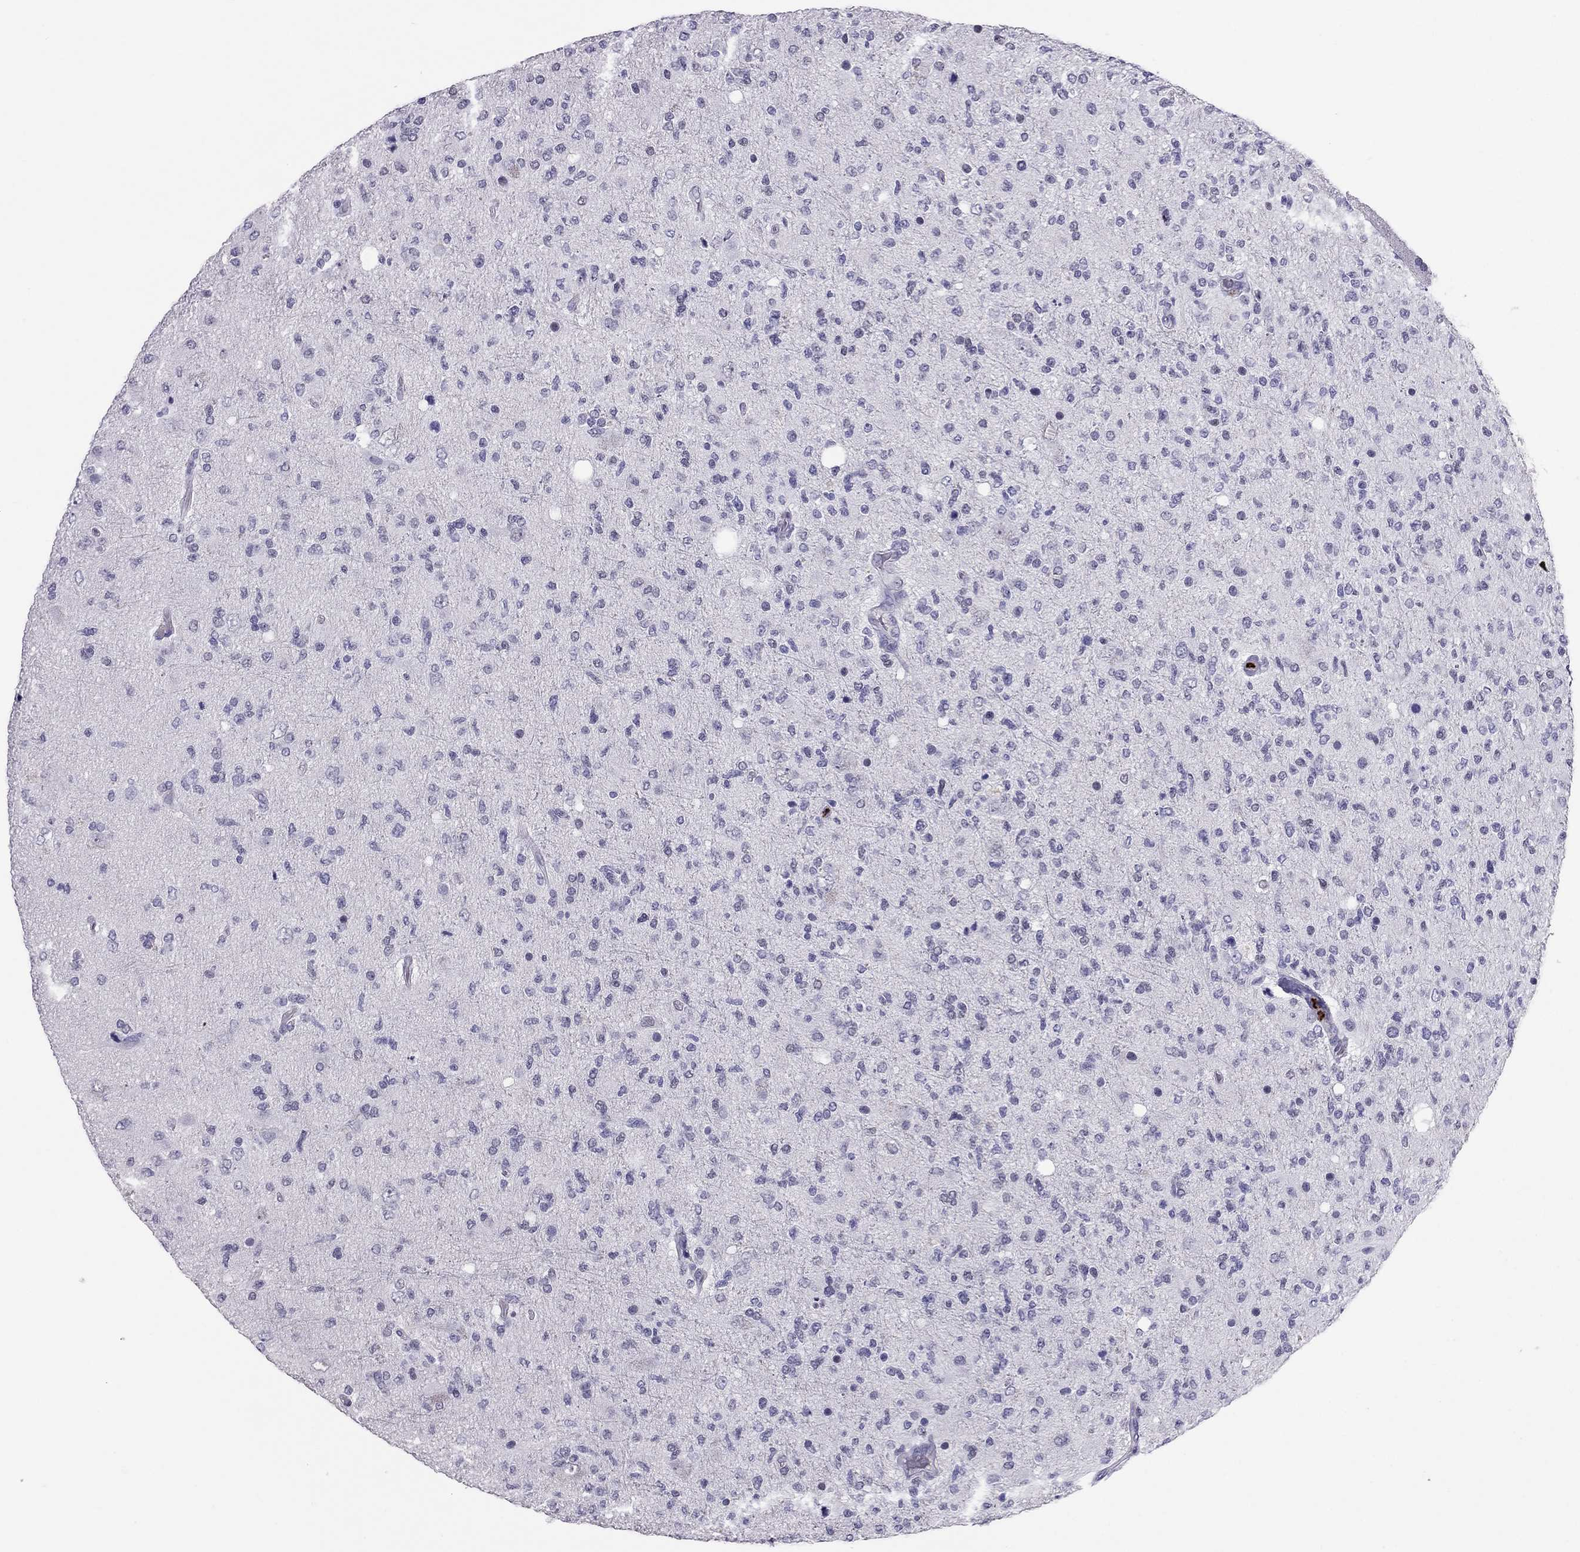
{"staining": {"intensity": "negative", "quantity": "none", "location": "none"}, "tissue": "glioma", "cell_type": "Tumor cells", "image_type": "cancer", "snomed": [{"axis": "morphology", "description": "Glioma, malignant, High grade"}, {"axis": "topography", "description": "Cerebral cortex"}], "caption": "Photomicrograph shows no significant protein positivity in tumor cells of glioma.", "gene": "CCL27", "patient": {"sex": "male", "age": 70}}